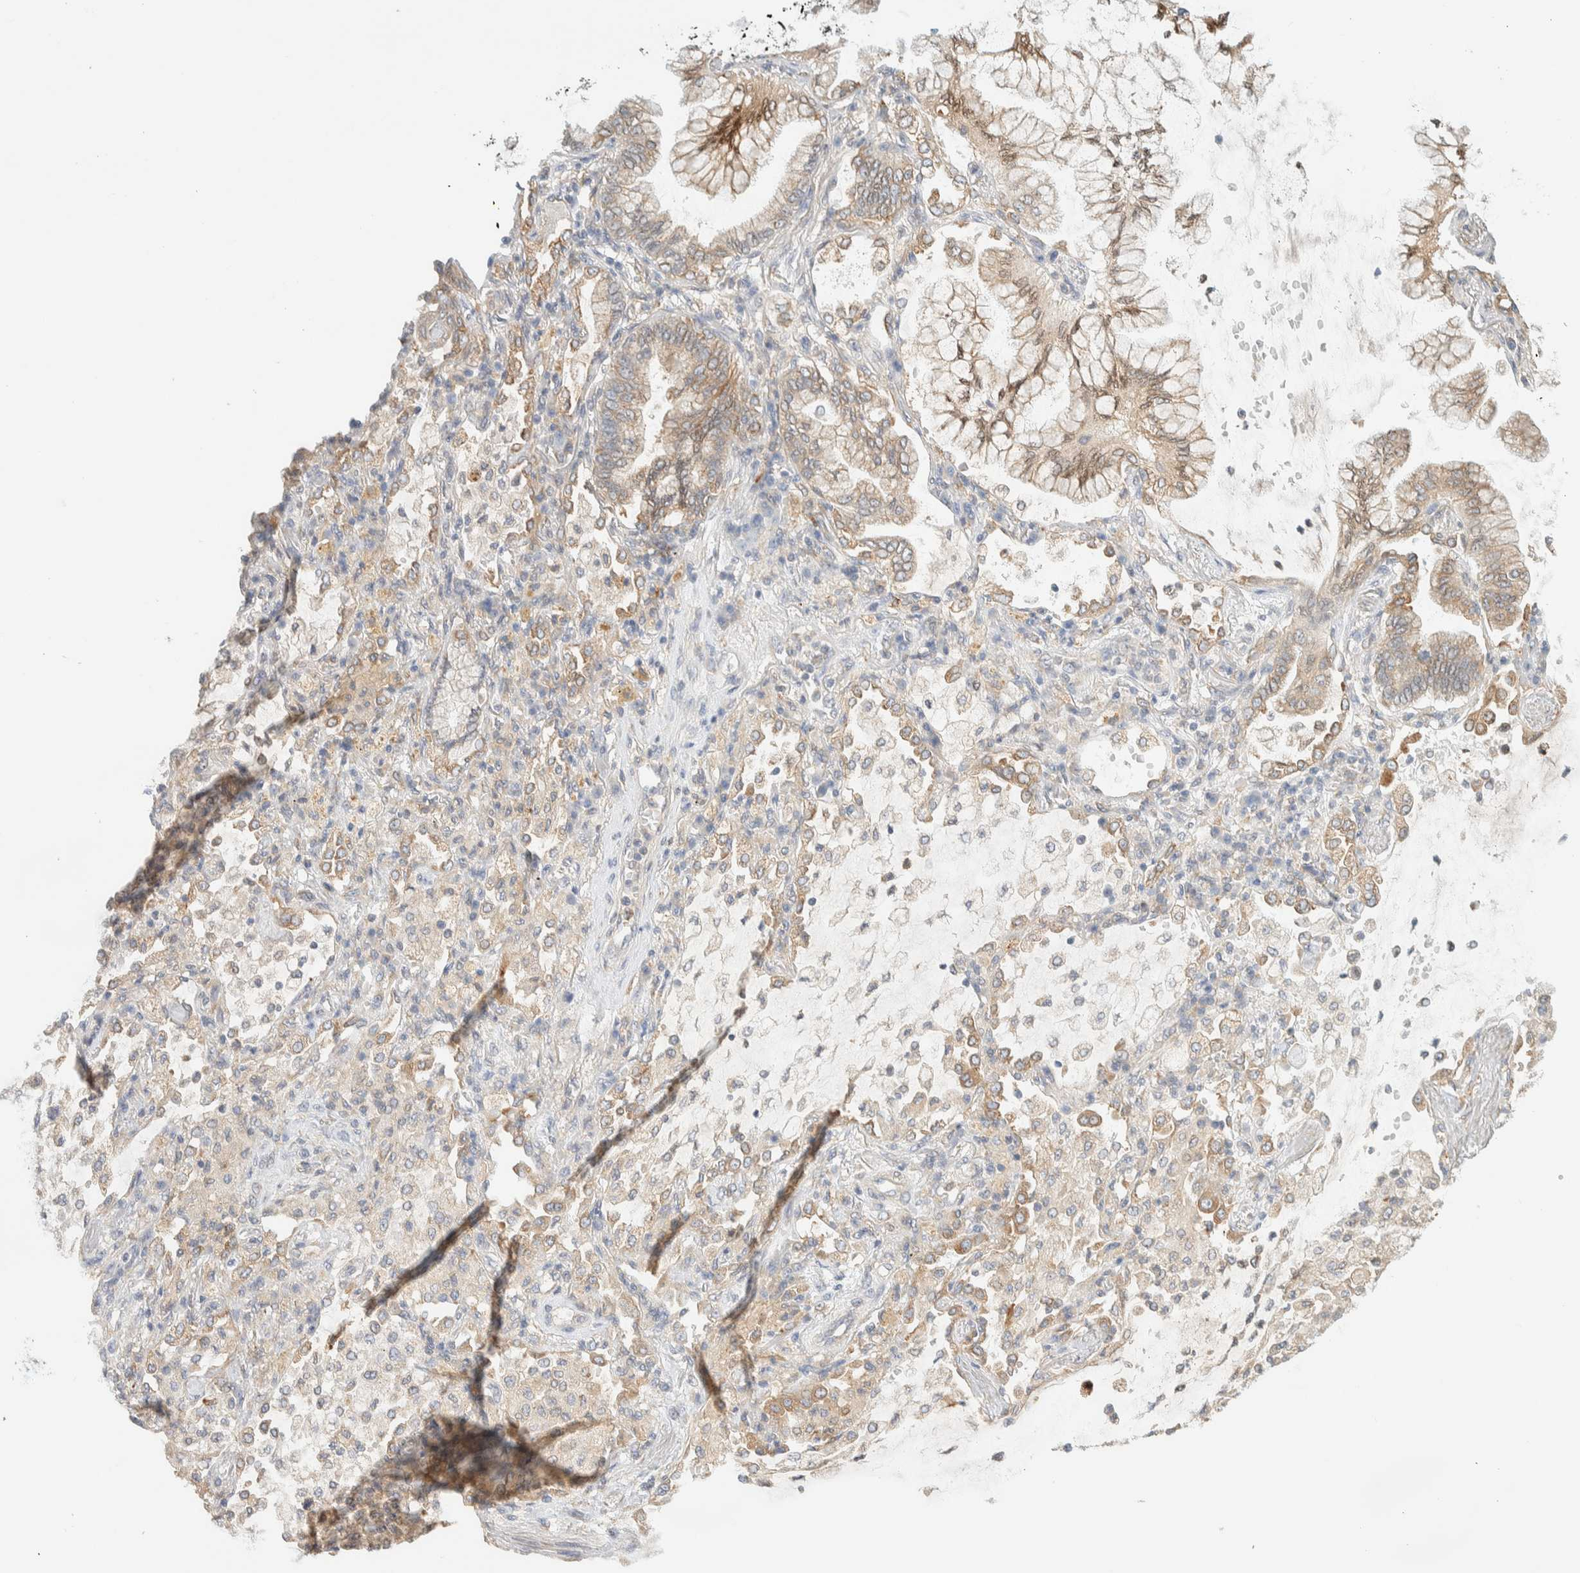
{"staining": {"intensity": "moderate", "quantity": ">75%", "location": "cytoplasmic/membranous"}, "tissue": "lung cancer", "cell_type": "Tumor cells", "image_type": "cancer", "snomed": [{"axis": "morphology", "description": "Adenocarcinoma, NOS"}, {"axis": "topography", "description": "Lung"}], "caption": "A high-resolution image shows immunohistochemistry (IHC) staining of lung cancer, which shows moderate cytoplasmic/membranous expression in about >75% of tumor cells.", "gene": "NT5C", "patient": {"sex": "female", "age": 70}}